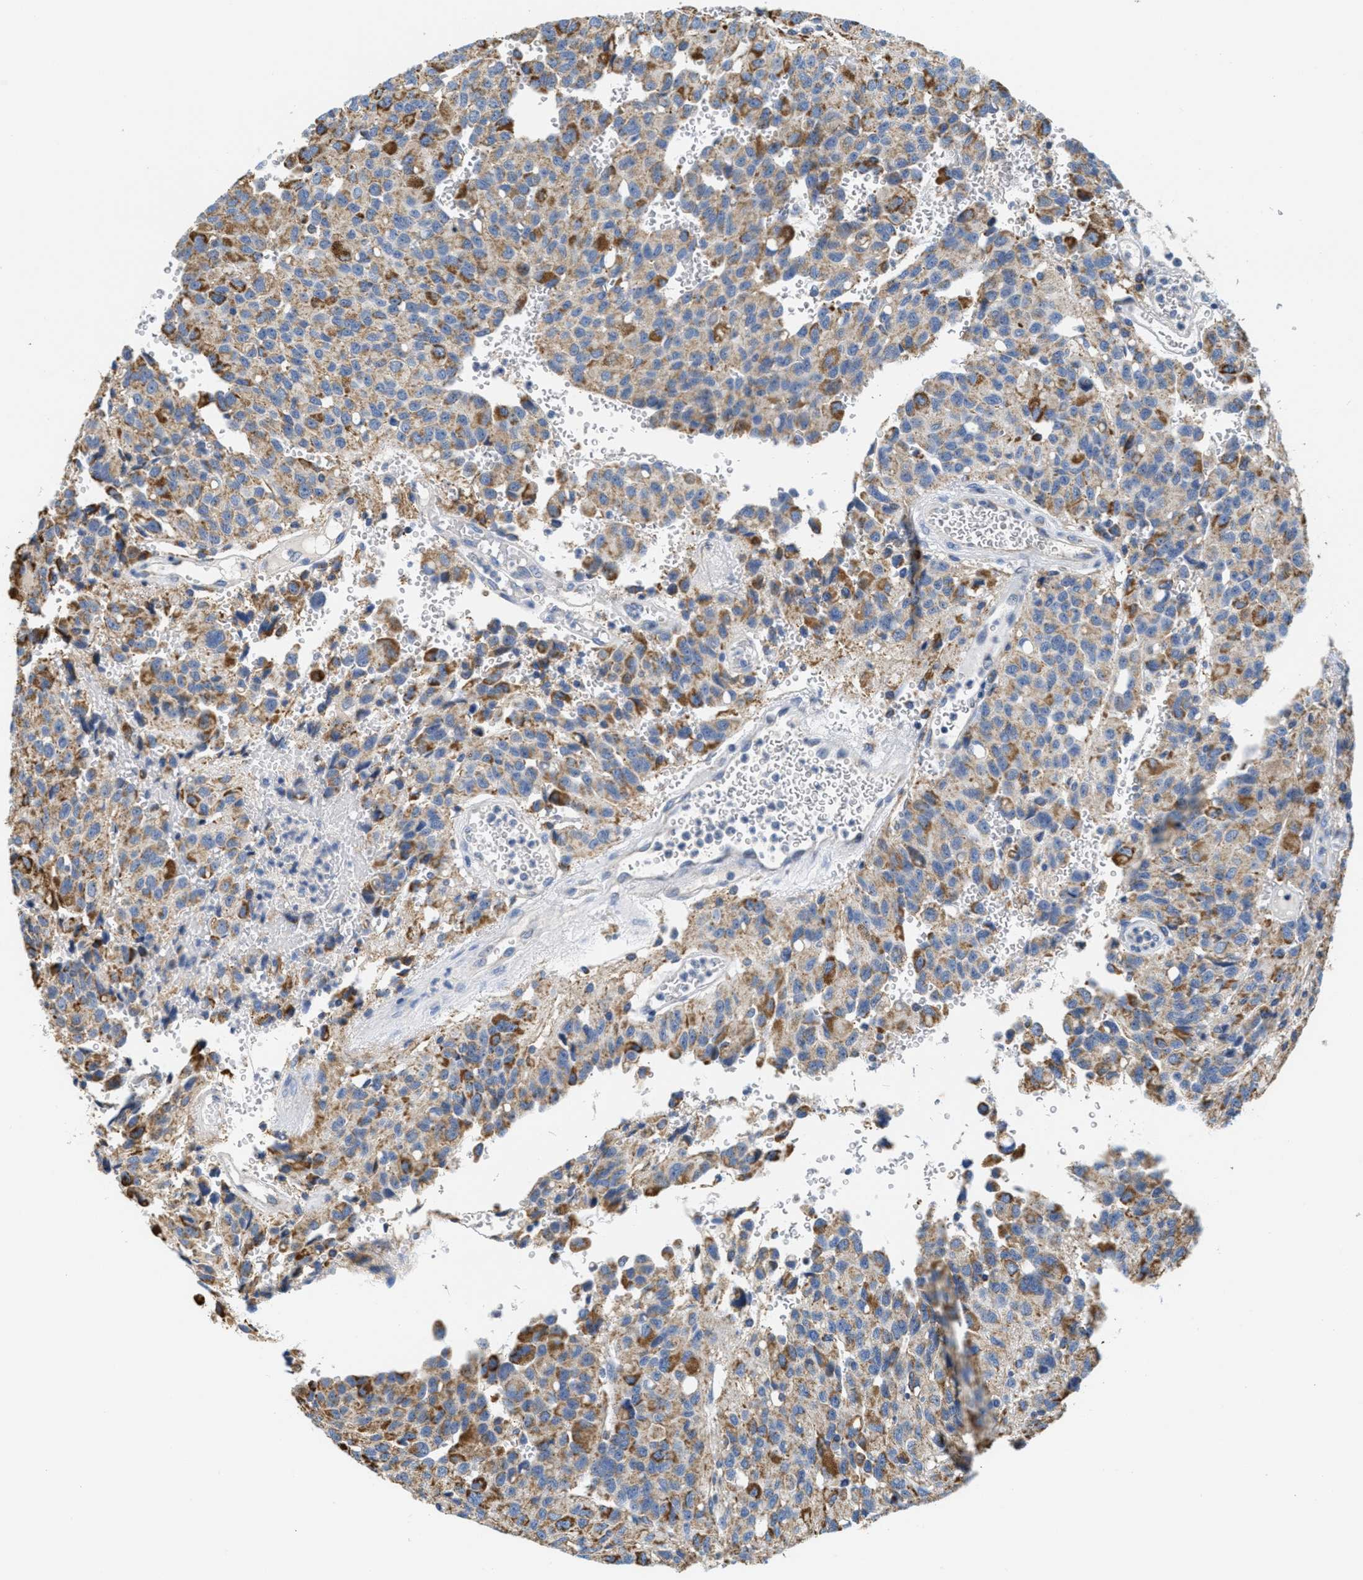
{"staining": {"intensity": "moderate", "quantity": ">75%", "location": "cytoplasmic/membranous"}, "tissue": "glioma", "cell_type": "Tumor cells", "image_type": "cancer", "snomed": [{"axis": "morphology", "description": "Glioma, malignant, High grade"}, {"axis": "topography", "description": "Brain"}], "caption": "Immunohistochemical staining of human malignant glioma (high-grade) shows moderate cytoplasmic/membranous protein staining in about >75% of tumor cells.", "gene": "KCNJ5", "patient": {"sex": "male", "age": 32}}